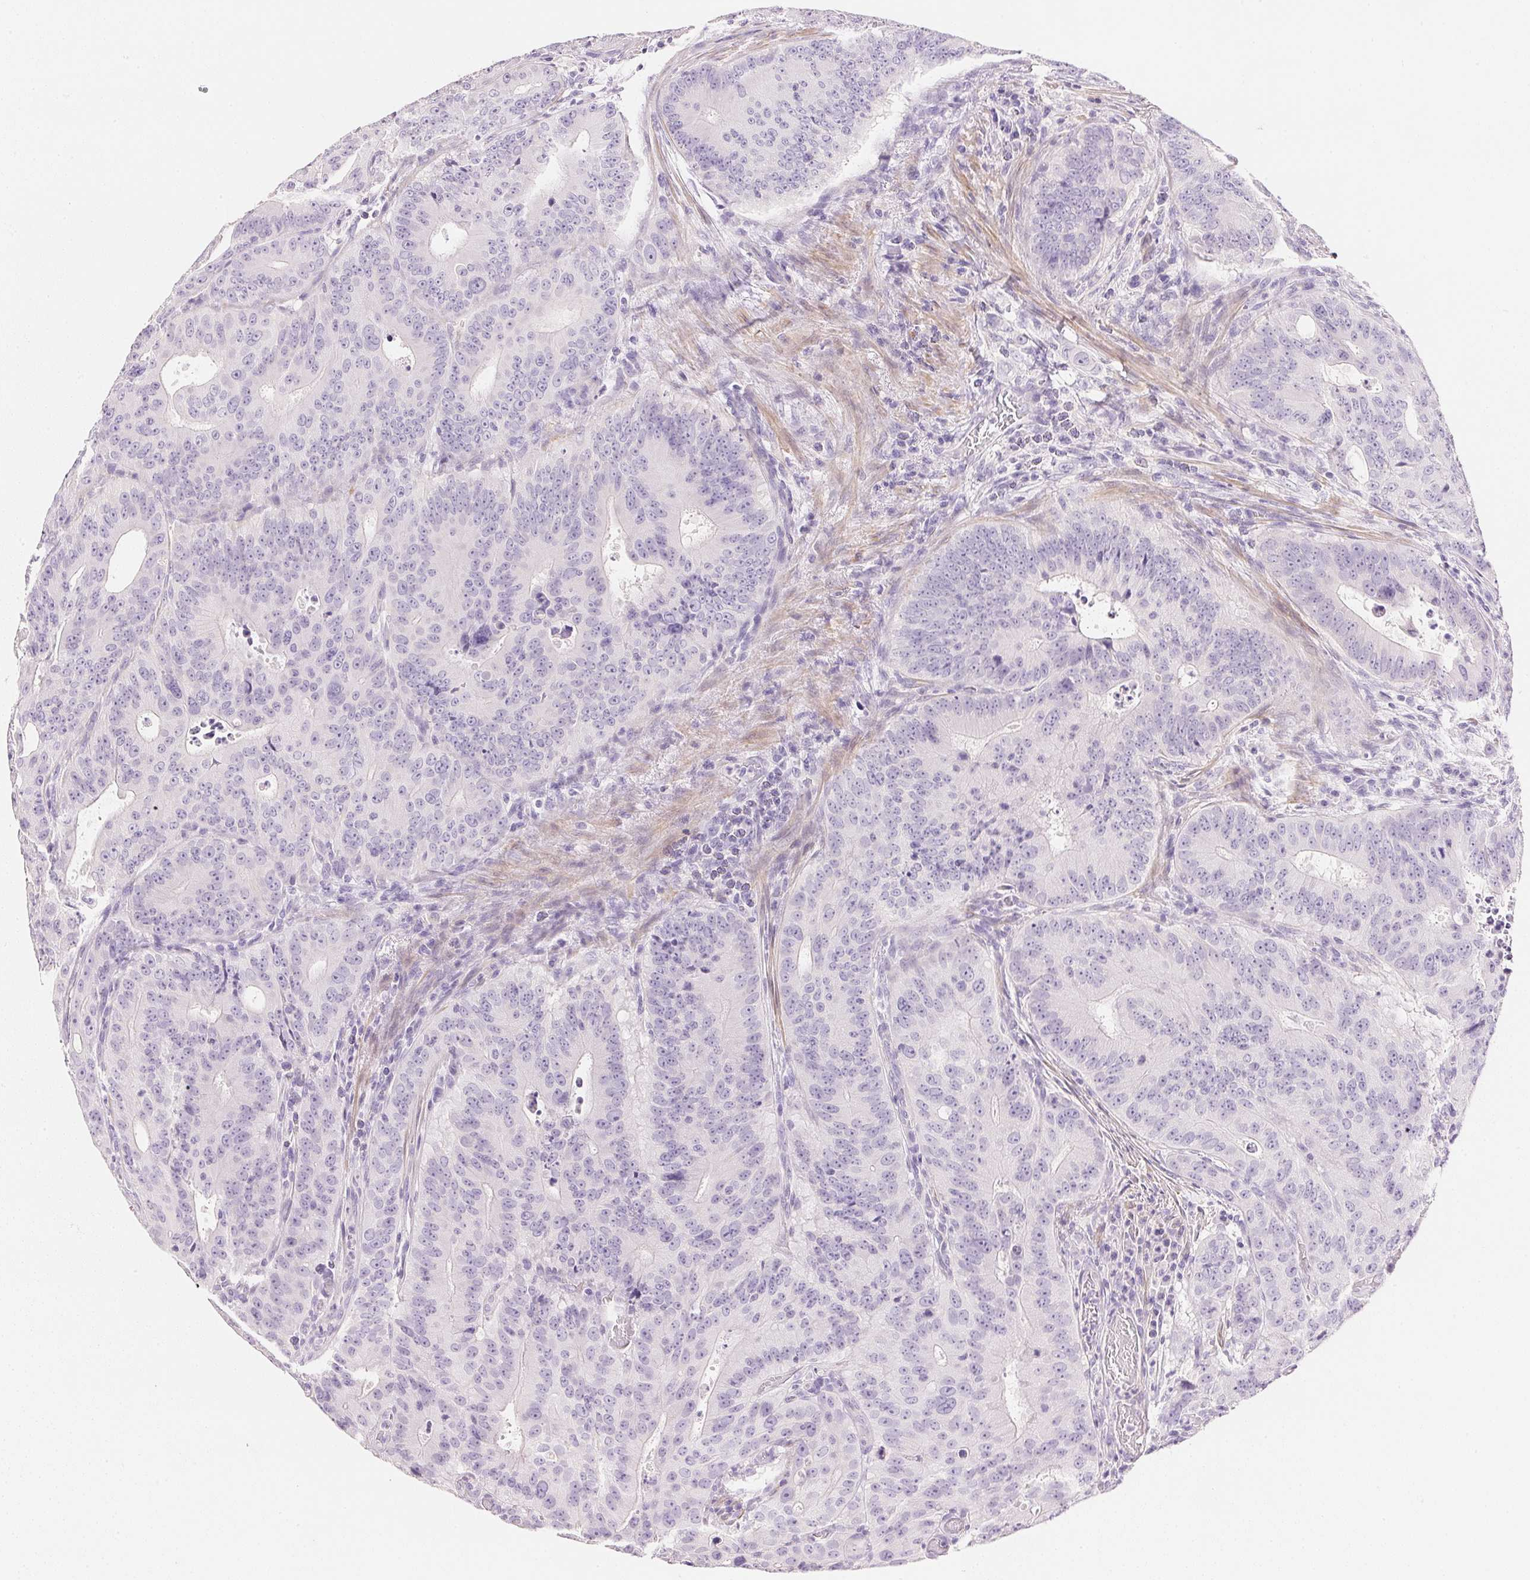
{"staining": {"intensity": "negative", "quantity": "none", "location": "none"}, "tissue": "colorectal cancer", "cell_type": "Tumor cells", "image_type": "cancer", "snomed": [{"axis": "morphology", "description": "Adenocarcinoma, NOS"}, {"axis": "topography", "description": "Colon"}], "caption": "This is an IHC photomicrograph of colorectal cancer. There is no positivity in tumor cells.", "gene": "KCNE2", "patient": {"sex": "male", "age": 62}}